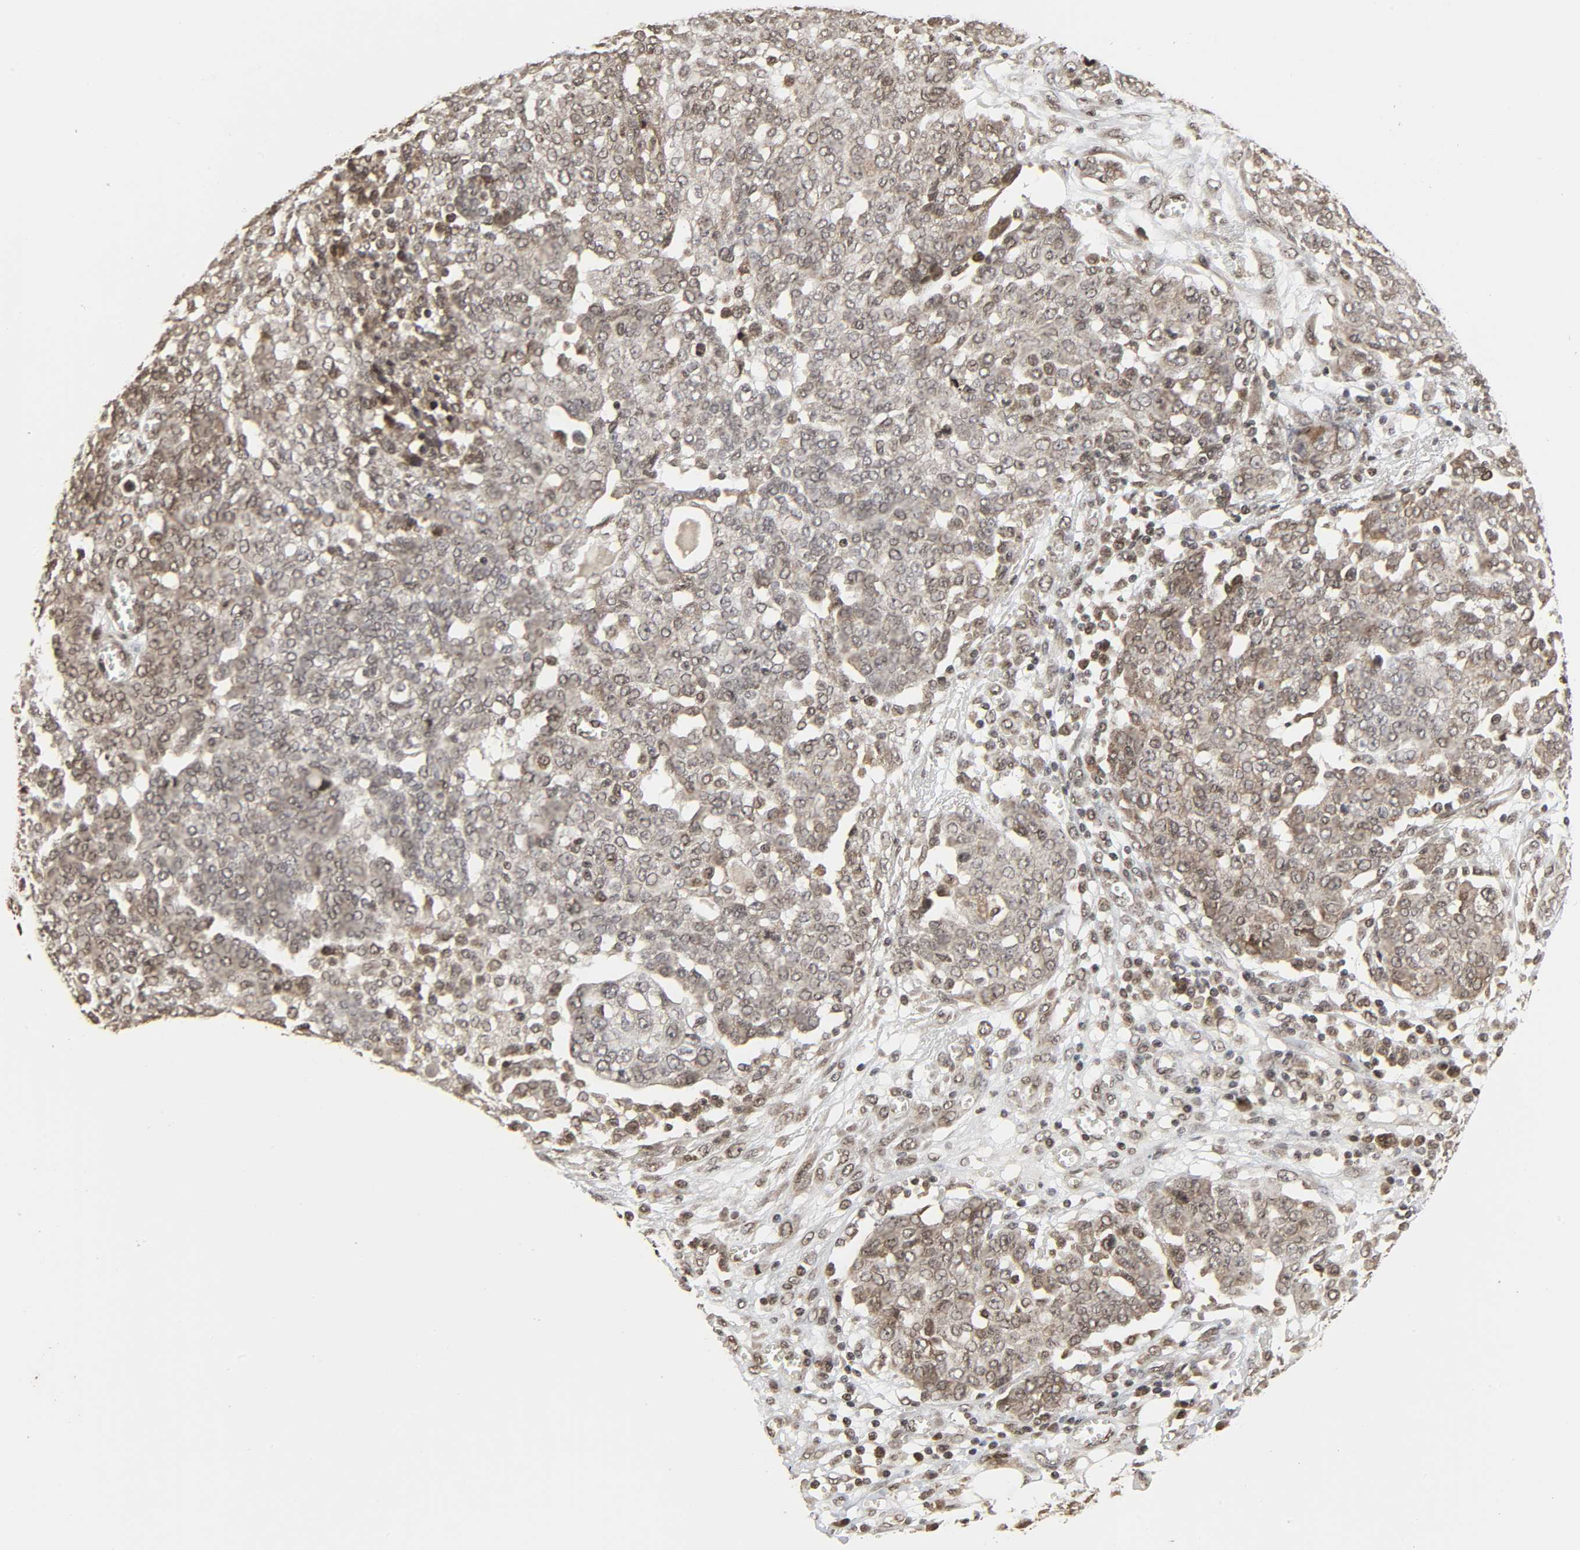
{"staining": {"intensity": "weak", "quantity": "25%-75%", "location": "nuclear"}, "tissue": "ovarian cancer", "cell_type": "Tumor cells", "image_type": "cancer", "snomed": [{"axis": "morphology", "description": "Cystadenocarcinoma, serous, NOS"}, {"axis": "topography", "description": "Soft tissue"}, {"axis": "topography", "description": "Ovary"}], "caption": "Immunohistochemistry (IHC) photomicrograph of human ovarian serous cystadenocarcinoma stained for a protein (brown), which reveals low levels of weak nuclear positivity in about 25%-75% of tumor cells.", "gene": "XRCC1", "patient": {"sex": "female", "age": 57}}